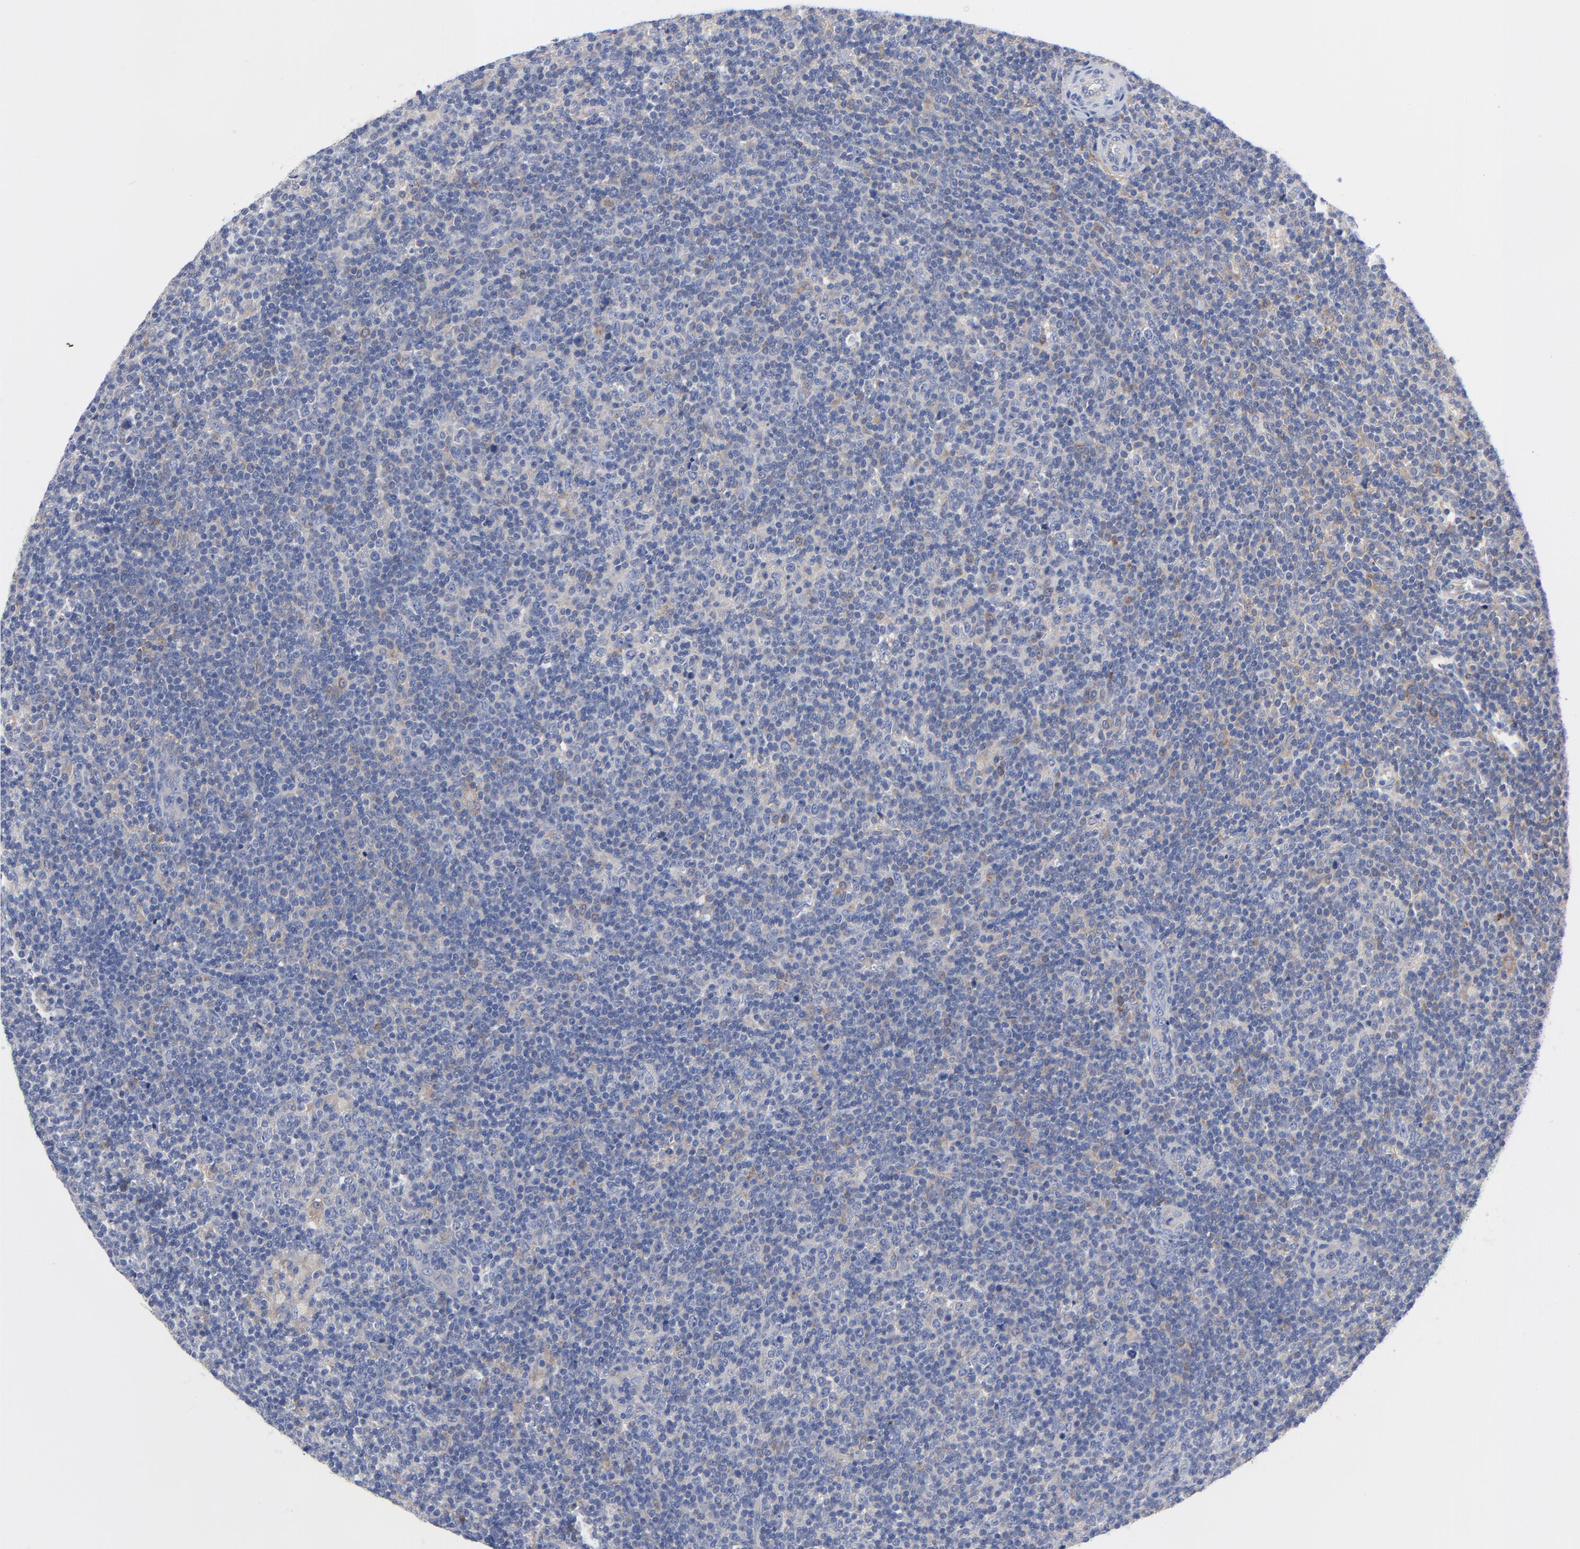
{"staining": {"intensity": "weak", "quantity": "25%-75%", "location": "cytoplasmic/membranous"}, "tissue": "lymphoma", "cell_type": "Tumor cells", "image_type": "cancer", "snomed": [{"axis": "morphology", "description": "Malignant lymphoma, non-Hodgkin's type, Low grade"}, {"axis": "topography", "description": "Lymph node"}], "caption": "This image reveals lymphoma stained with immunohistochemistry (IHC) to label a protein in brown. The cytoplasmic/membranous of tumor cells show weak positivity for the protein. Nuclei are counter-stained blue.", "gene": "STAT2", "patient": {"sex": "male", "age": 70}}